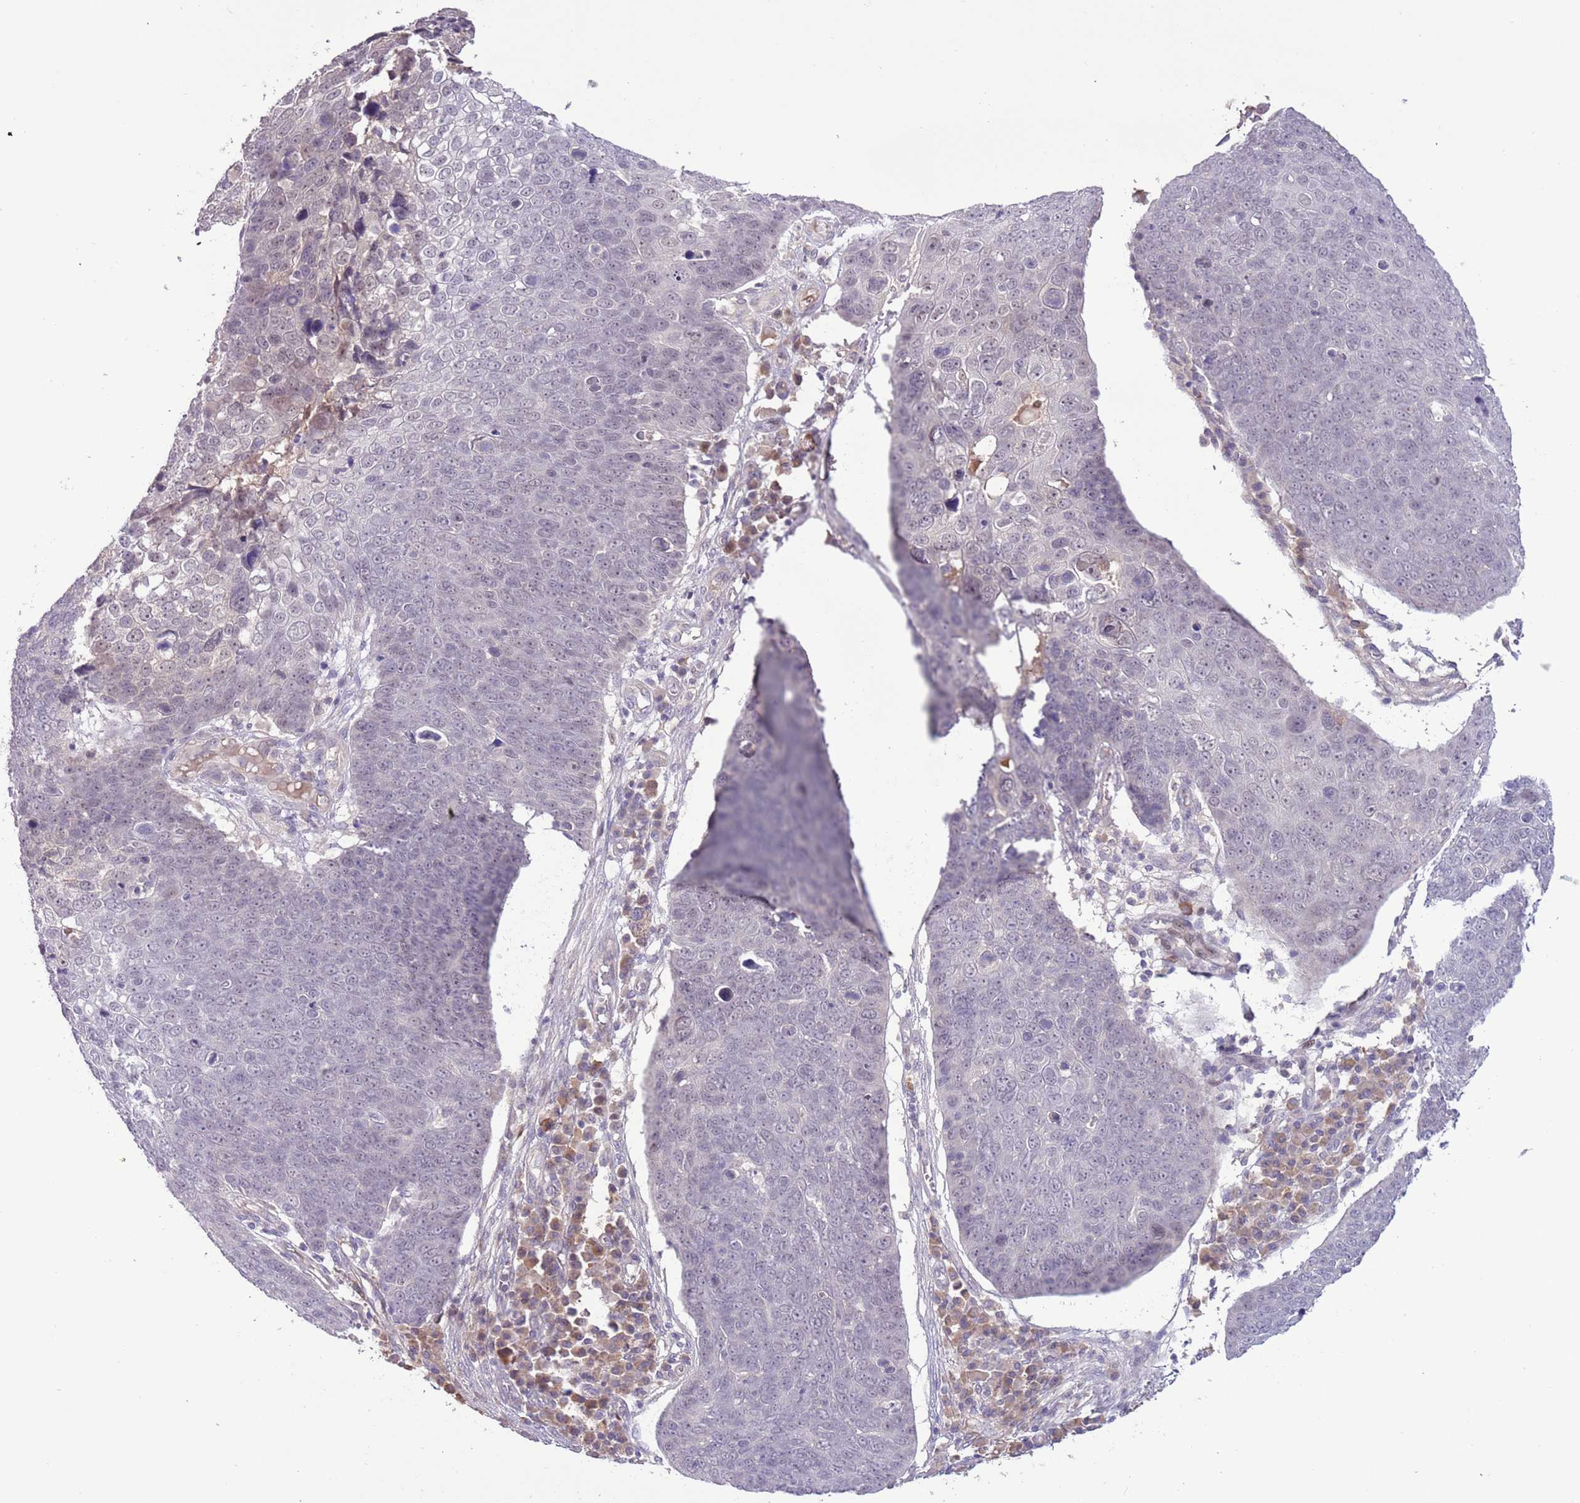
{"staining": {"intensity": "negative", "quantity": "none", "location": "none"}, "tissue": "skin cancer", "cell_type": "Tumor cells", "image_type": "cancer", "snomed": [{"axis": "morphology", "description": "Squamous cell carcinoma, NOS"}, {"axis": "topography", "description": "Skin"}], "caption": "IHC photomicrograph of neoplastic tissue: human skin cancer (squamous cell carcinoma) stained with DAB (3,3'-diaminobenzidine) demonstrates no significant protein expression in tumor cells.", "gene": "SHROOM3", "patient": {"sex": "male", "age": 71}}